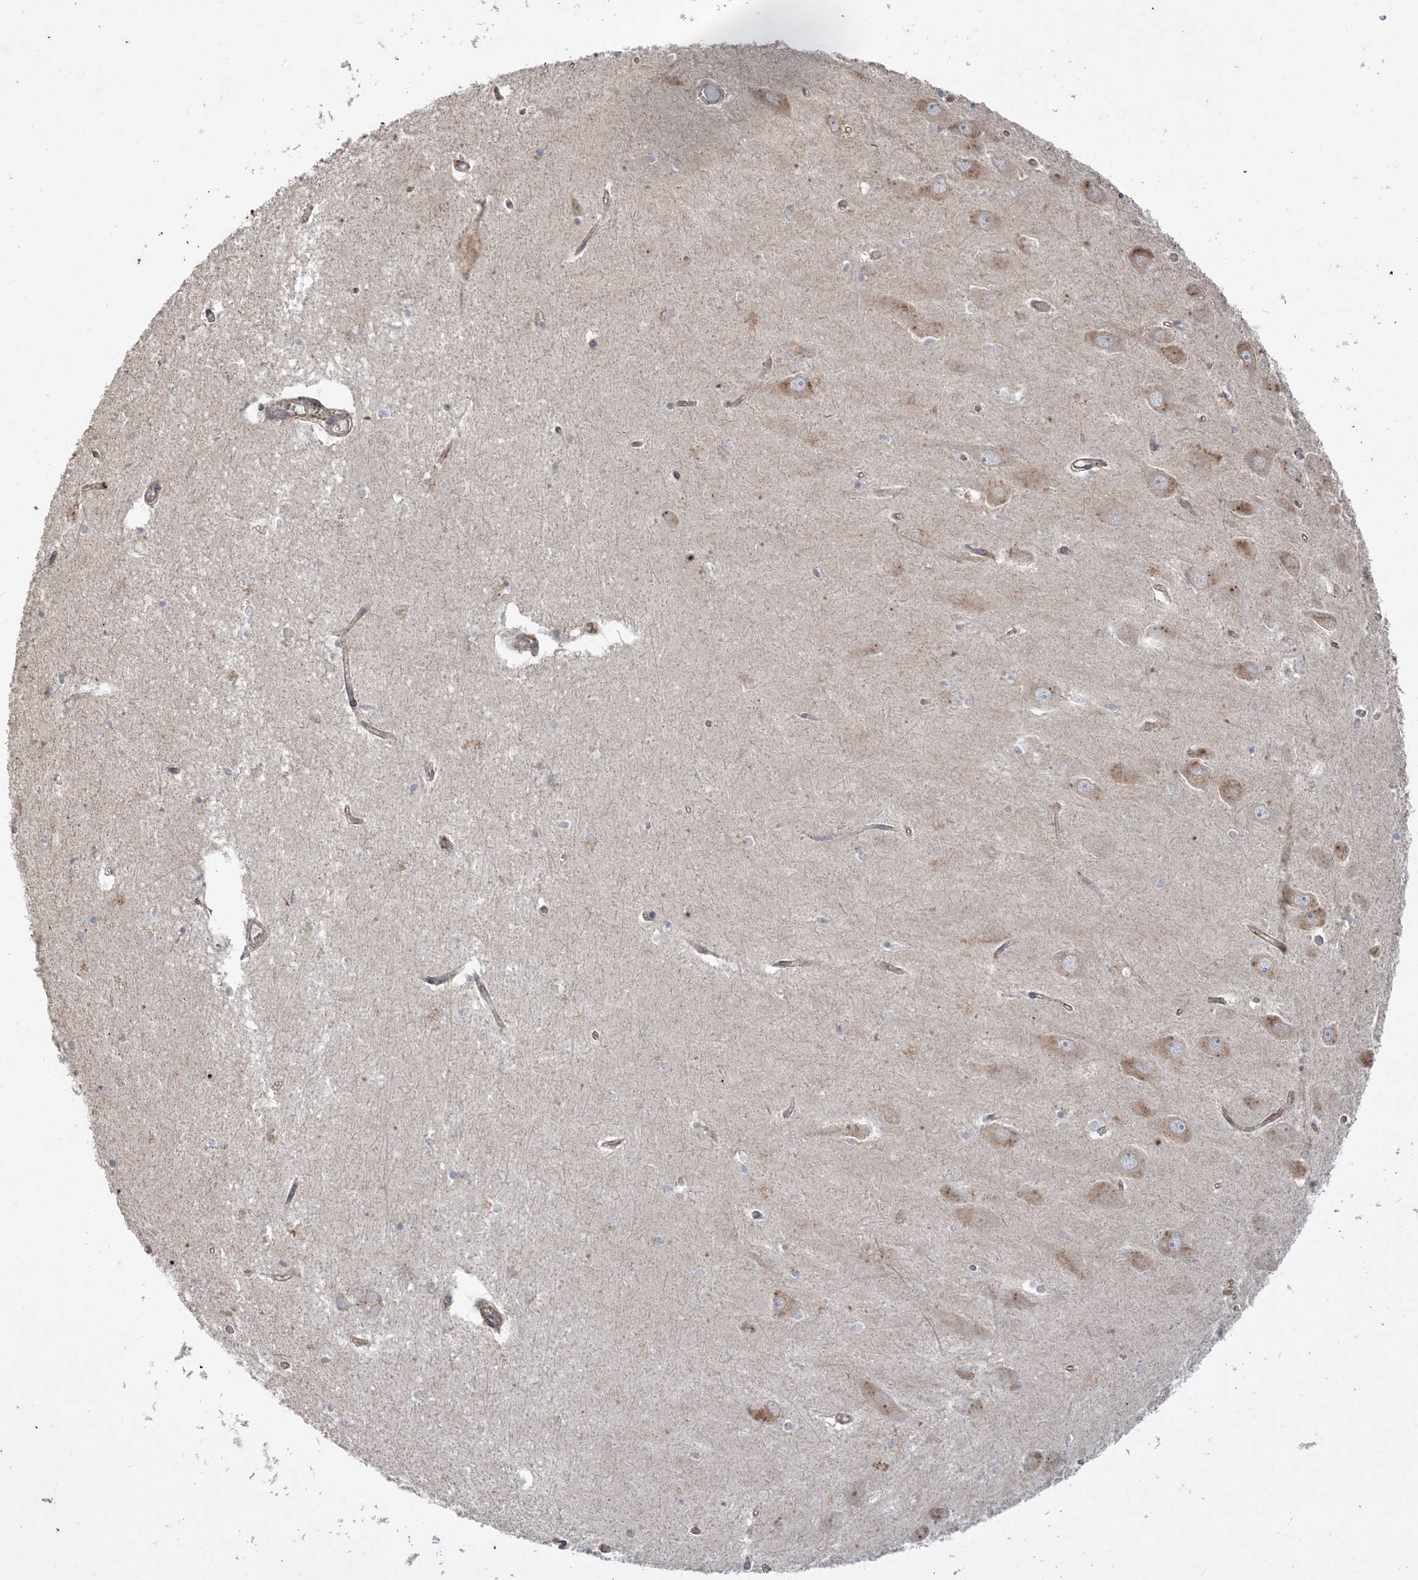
{"staining": {"intensity": "weak", "quantity": "<25%", "location": "cytoplasmic/membranous"}, "tissue": "hippocampus", "cell_type": "Glial cells", "image_type": "normal", "snomed": [{"axis": "morphology", "description": "Normal tissue, NOS"}, {"axis": "topography", "description": "Hippocampus"}], "caption": "Protein analysis of normal hippocampus reveals no significant staining in glial cells.", "gene": "AARS2", "patient": {"sex": "male", "age": 45}}